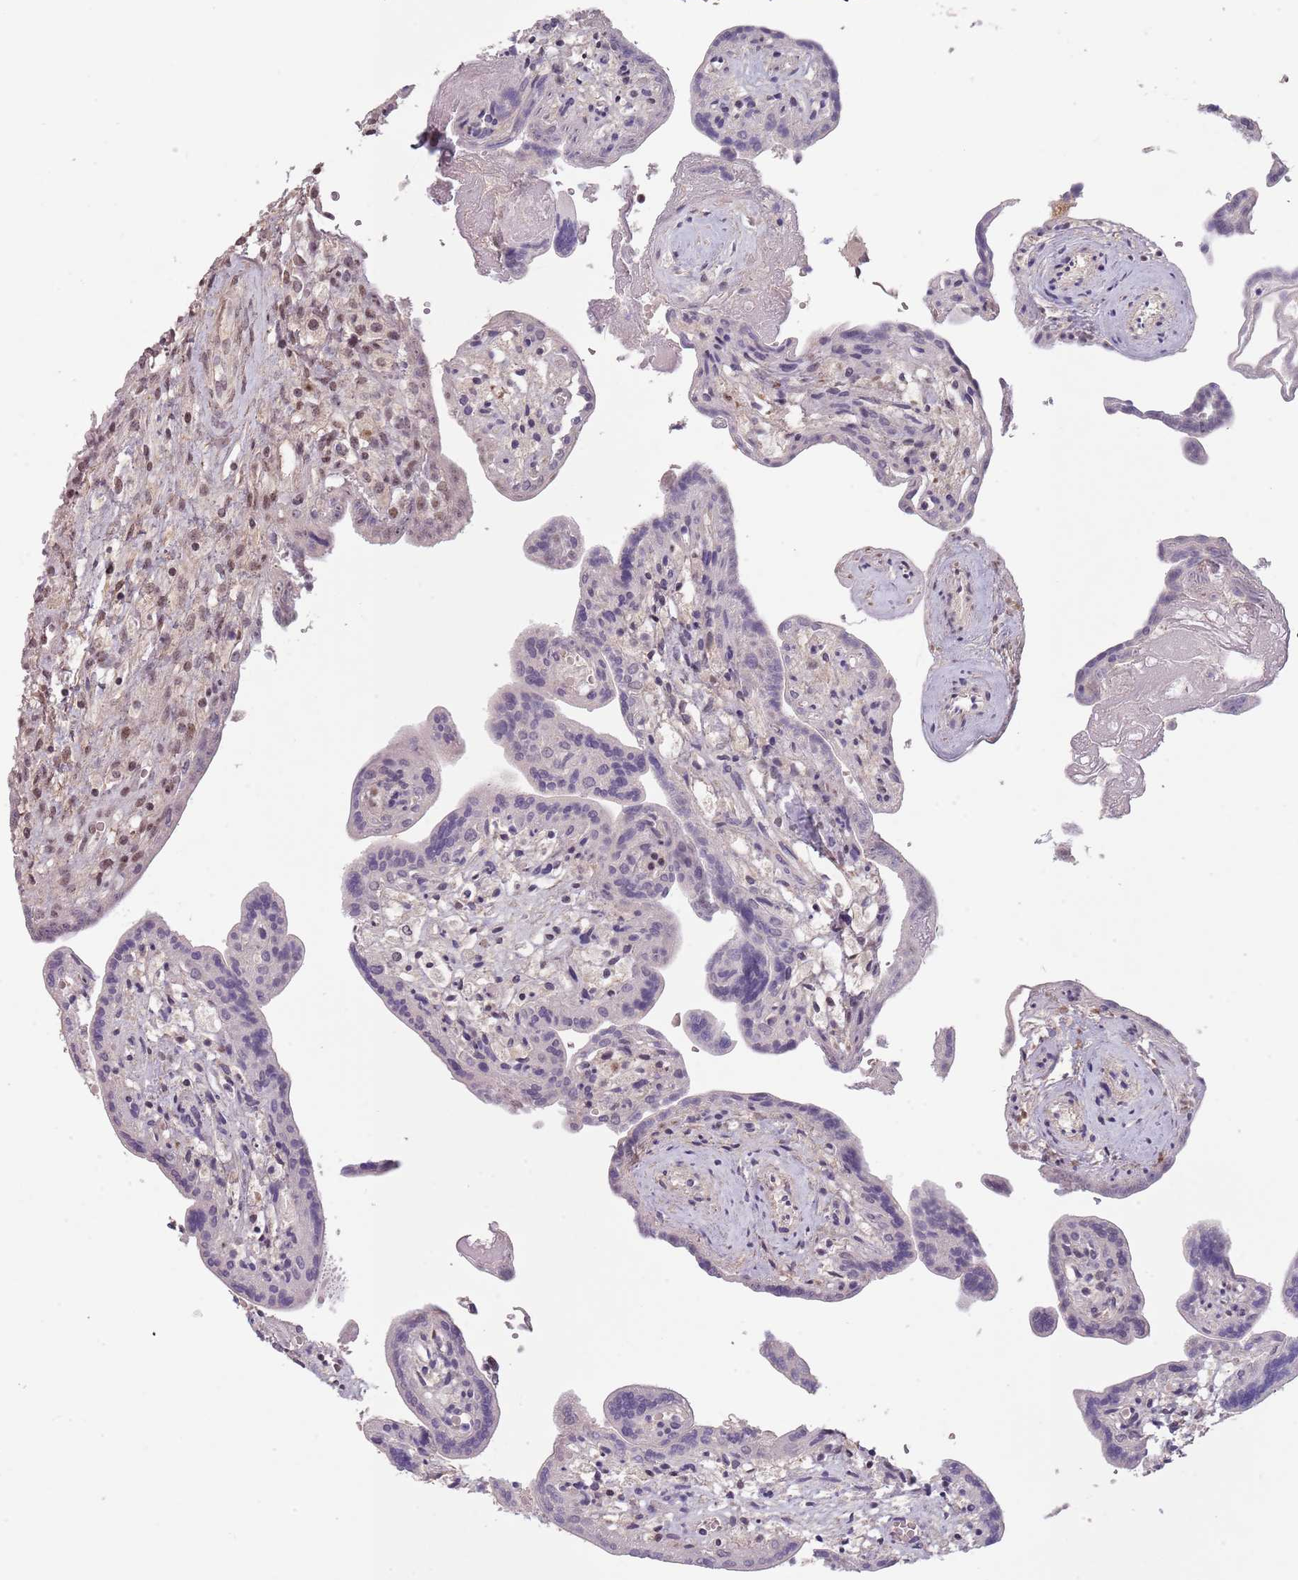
{"staining": {"intensity": "moderate", "quantity": "25%-75%", "location": "nuclear"}, "tissue": "placenta", "cell_type": "Trophoblastic cells", "image_type": "normal", "snomed": [{"axis": "morphology", "description": "Normal tissue, NOS"}, {"axis": "topography", "description": "Placenta"}], "caption": "Brown immunohistochemical staining in normal human placenta reveals moderate nuclear expression in approximately 25%-75% of trophoblastic cells. (DAB IHC with brightfield microscopy, high magnification).", "gene": "CIZ1", "patient": {"sex": "female", "age": 37}}